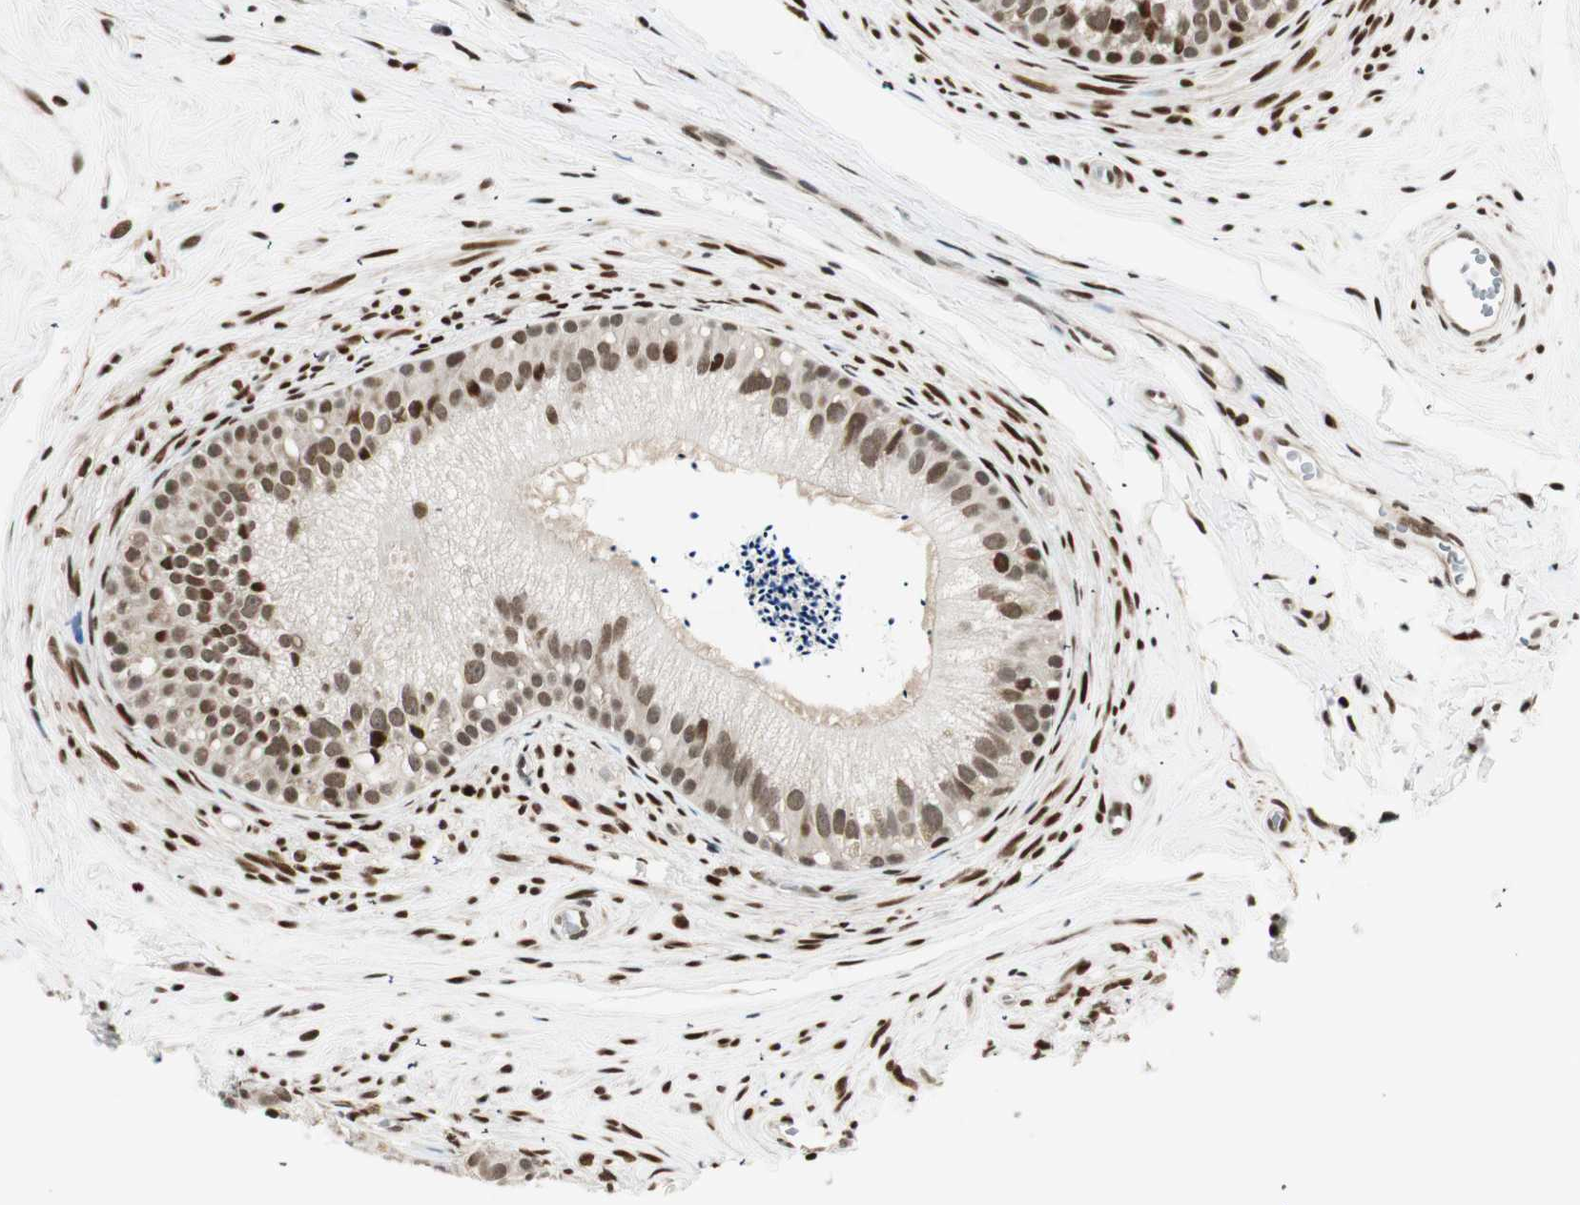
{"staining": {"intensity": "moderate", "quantity": ">75%", "location": "nuclear"}, "tissue": "epididymis", "cell_type": "Glandular cells", "image_type": "normal", "snomed": [{"axis": "morphology", "description": "Normal tissue, NOS"}, {"axis": "topography", "description": "Epididymis"}], "caption": "DAB immunohistochemical staining of benign epididymis displays moderate nuclear protein positivity in approximately >75% of glandular cells.", "gene": "RING1", "patient": {"sex": "male", "age": 56}}